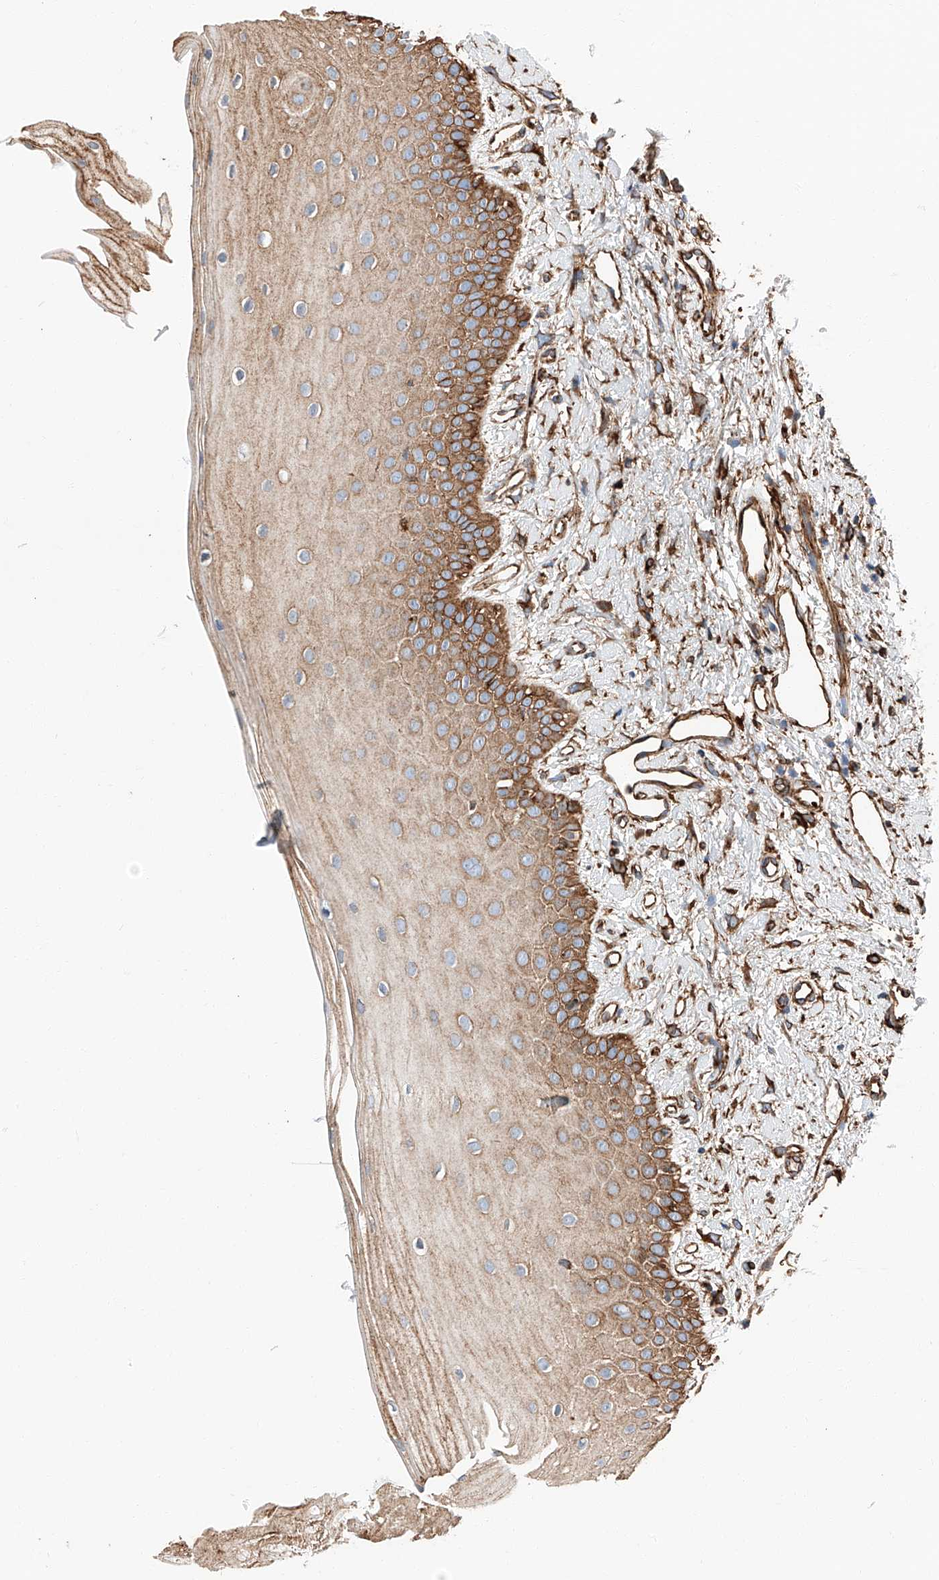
{"staining": {"intensity": "strong", "quantity": ">75%", "location": "cytoplasmic/membranous"}, "tissue": "oral mucosa", "cell_type": "Squamous epithelial cells", "image_type": "normal", "snomed": [{"axis": "morphology", "description": "Normal tissue, NOS"}, {"axis": "topography", "description": "Oral tissue"}], "caption": "IHC image of normal oral mucosa: oral mucosa stained using immunohistochemistry displays high levels of strong protein expression localized specifically in the cytoplasmic/membranous of squamous epithelial cells, appearing as a cytoplasmic/membranous brown color.", "gene": "ZNF804A", "patient": {"sex": "female", "age": 63}}